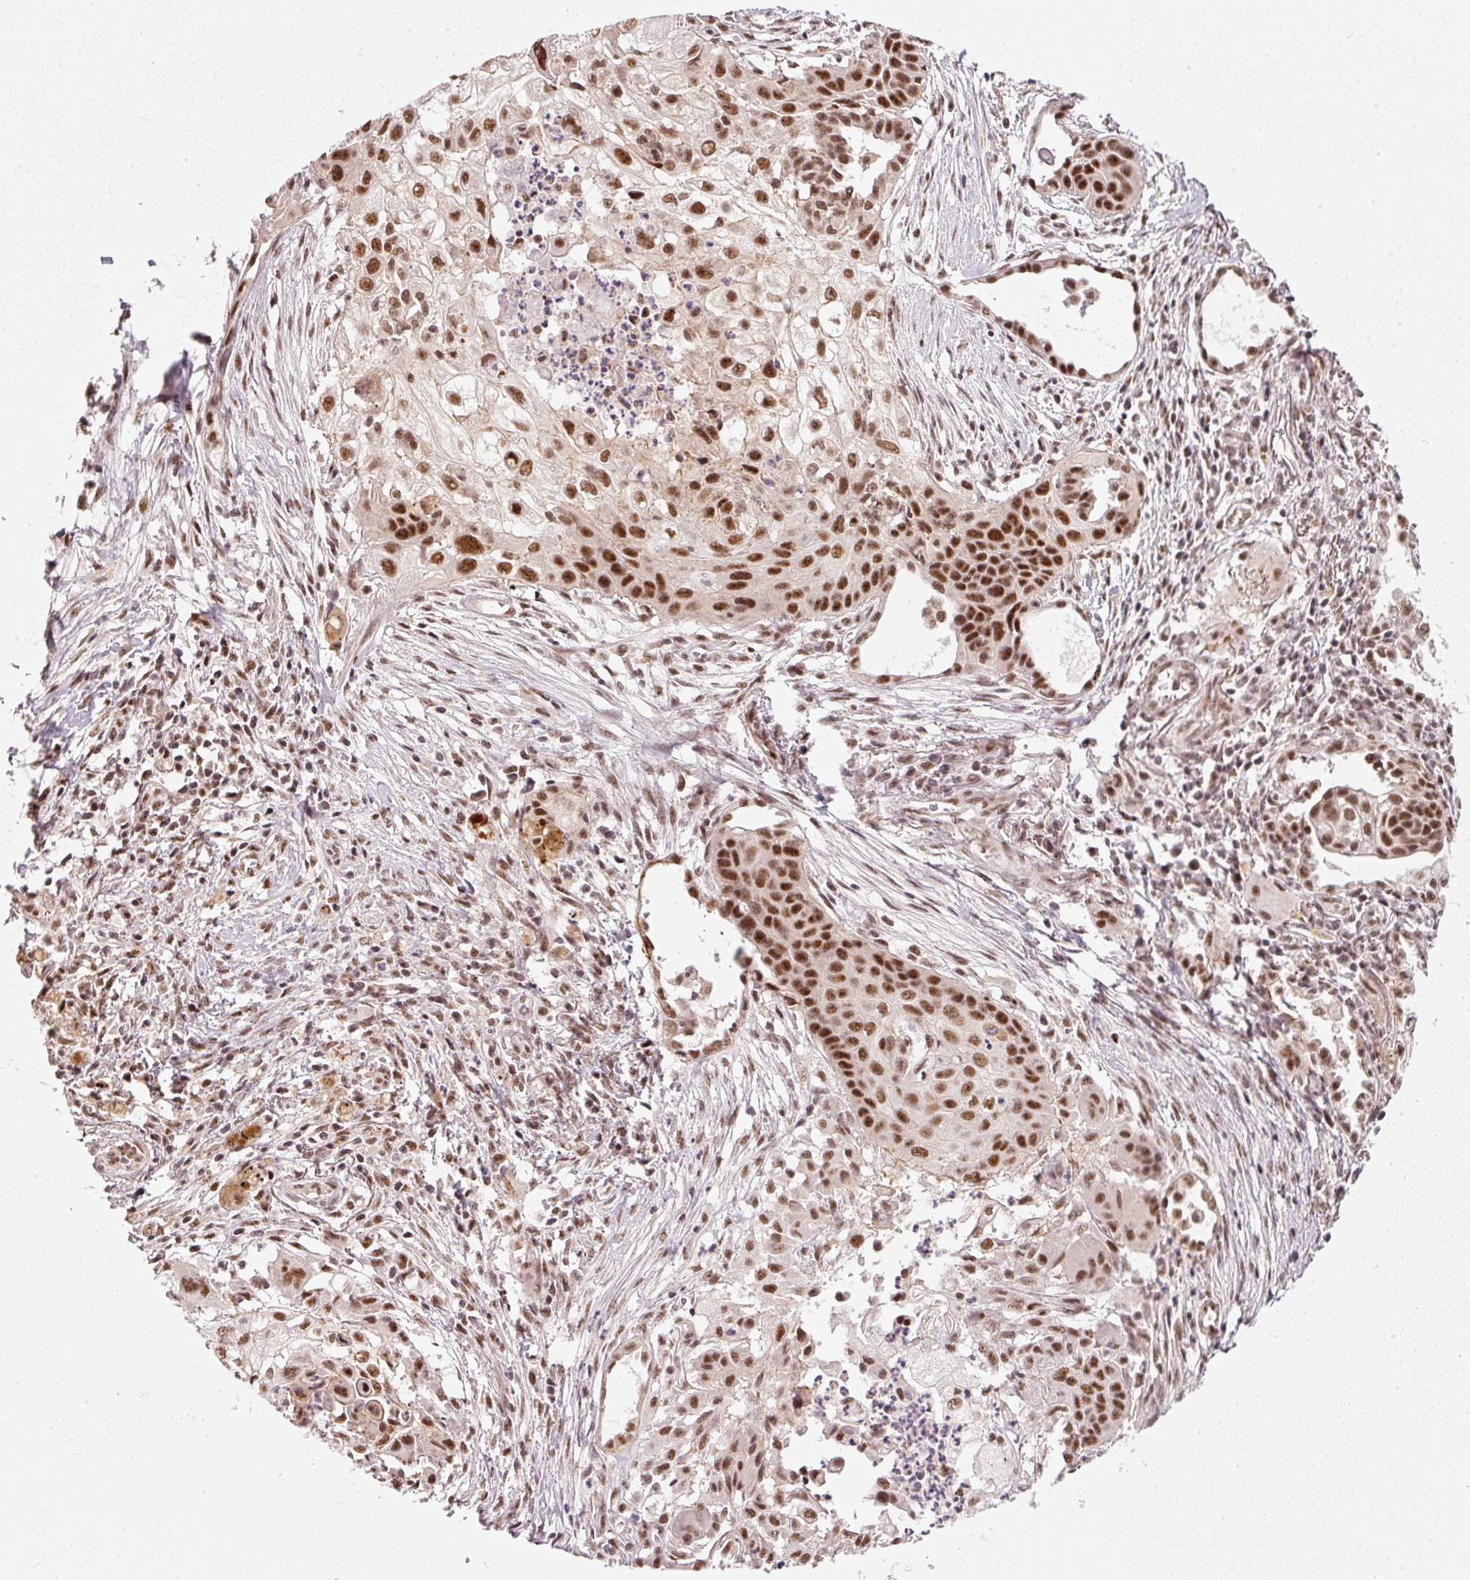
{"staining": {"intensity": "strong", "quantity": ">75%", "location": "nuclear"}, "tissue": "lung cancer", "cell_type": "Tumor cells", "image_type": "cancer", "snomed": [{"axis": "morphology", "description": "Squamous cell carcinoma, NOS"}, {"axis": "topography", "description": "Lung"}], "caption": "Lung cancer (squamous cell carcinoma) stained with a protein marker exhibits strong staining in tumor cells.", "gene": "THOC6", "patient": {"sex": "male", "age": 71}}